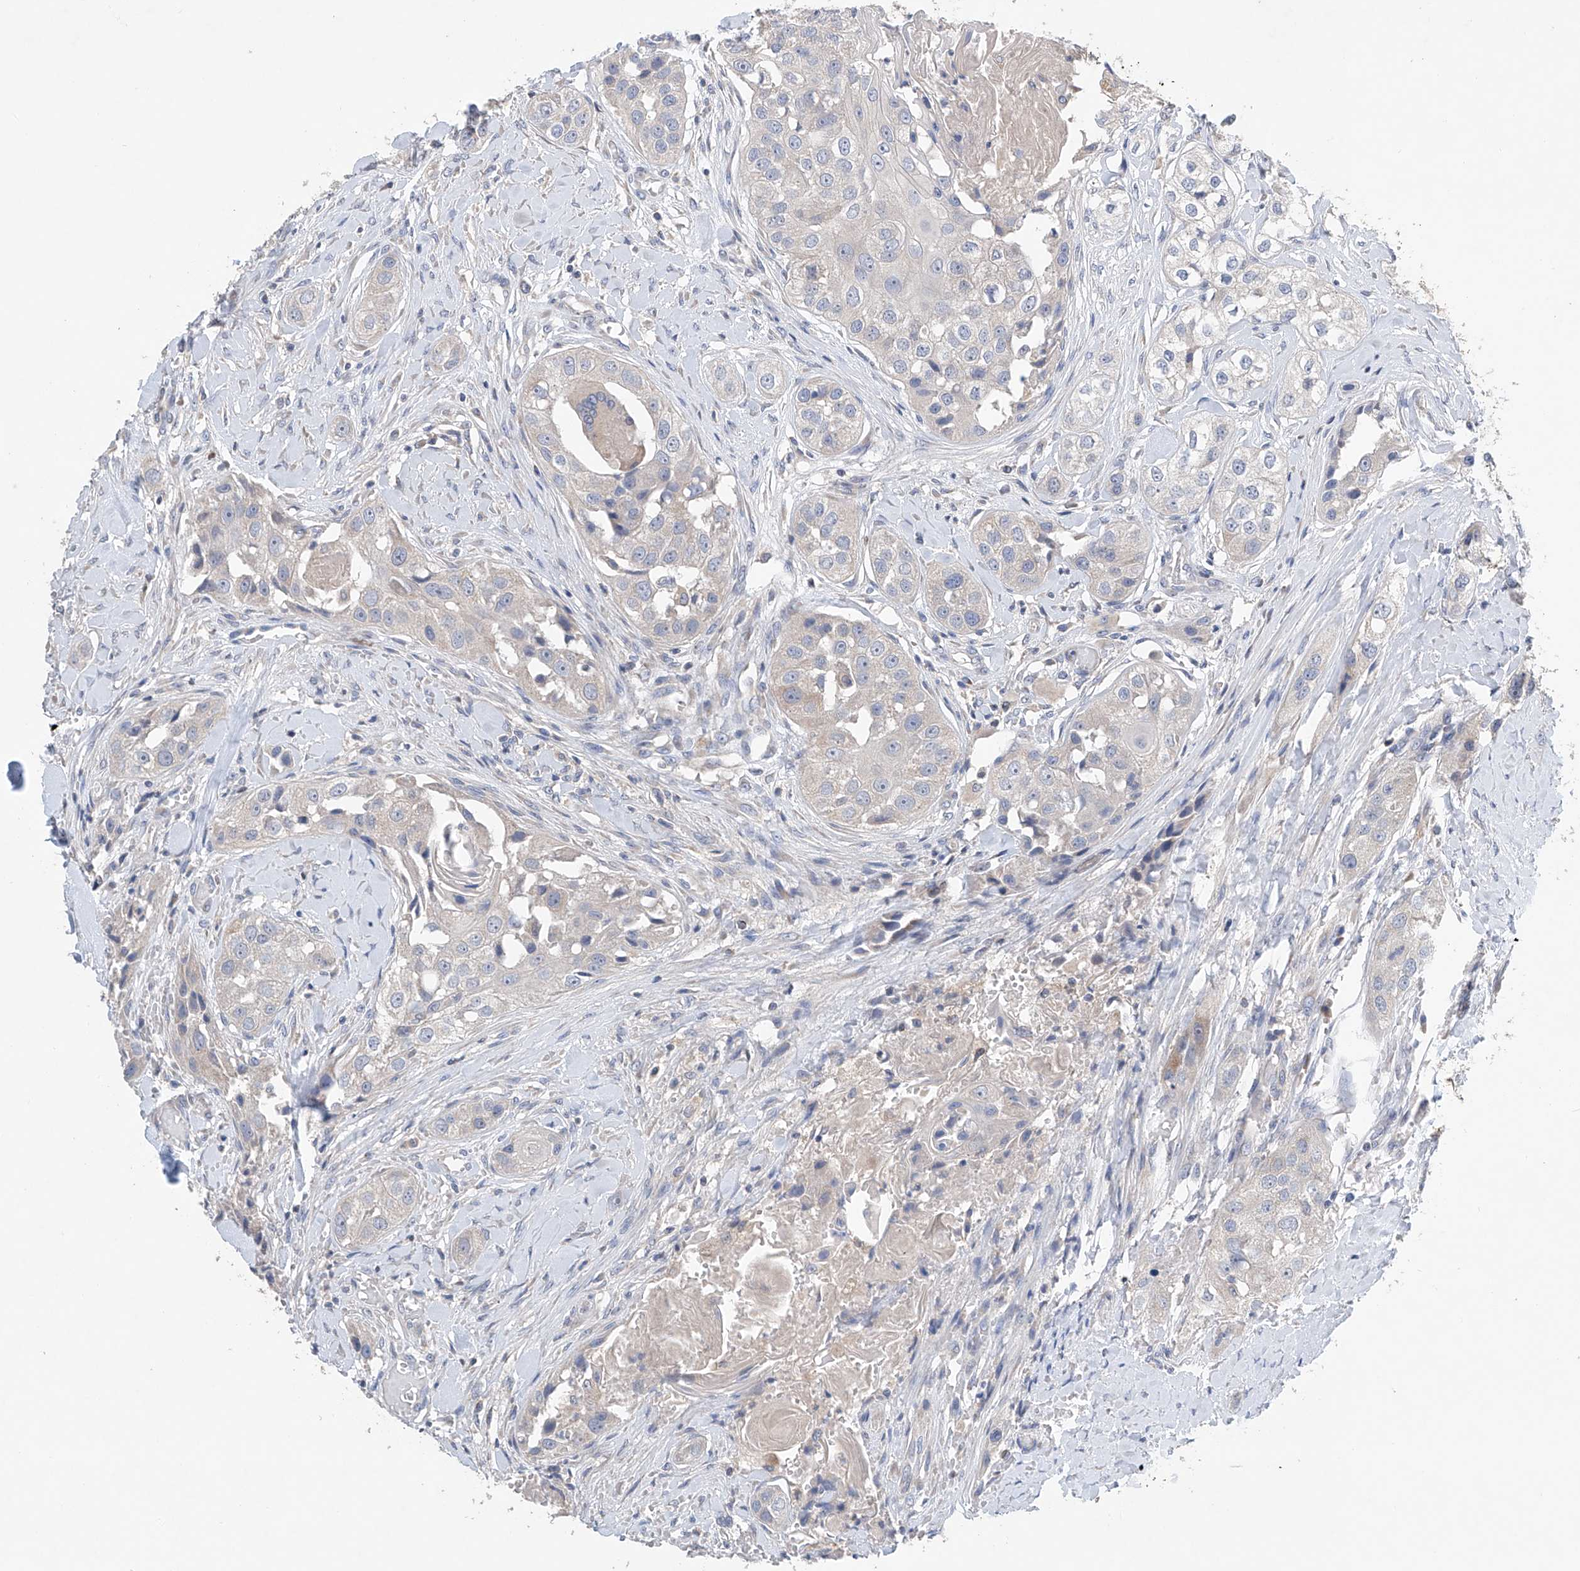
{"staining": {"intensity": "negative", "quantity": "none", "location": "none"}, "tissue": "head and neck cancer", "cell_type": "Tumor cells", "image_type": "cancer", "snomed": [{"axis": "morphology", "description": "Normal tissue, NOS"}, {"axis": "morphology", "description": "Squamous cell carcinoma, NOS"}, {"axis": "topography", "description": "Skeletal muscle"}, {"axis": "topography", "description": "Head-Neck"}], "caption": "Immunohistochemical staining of human head and neck cancer (squamous cell carcinoma) exhibits no significant expression in tumor cells.", "gene": "GPC4", "patient": {"sex": "male", "age": 51}}